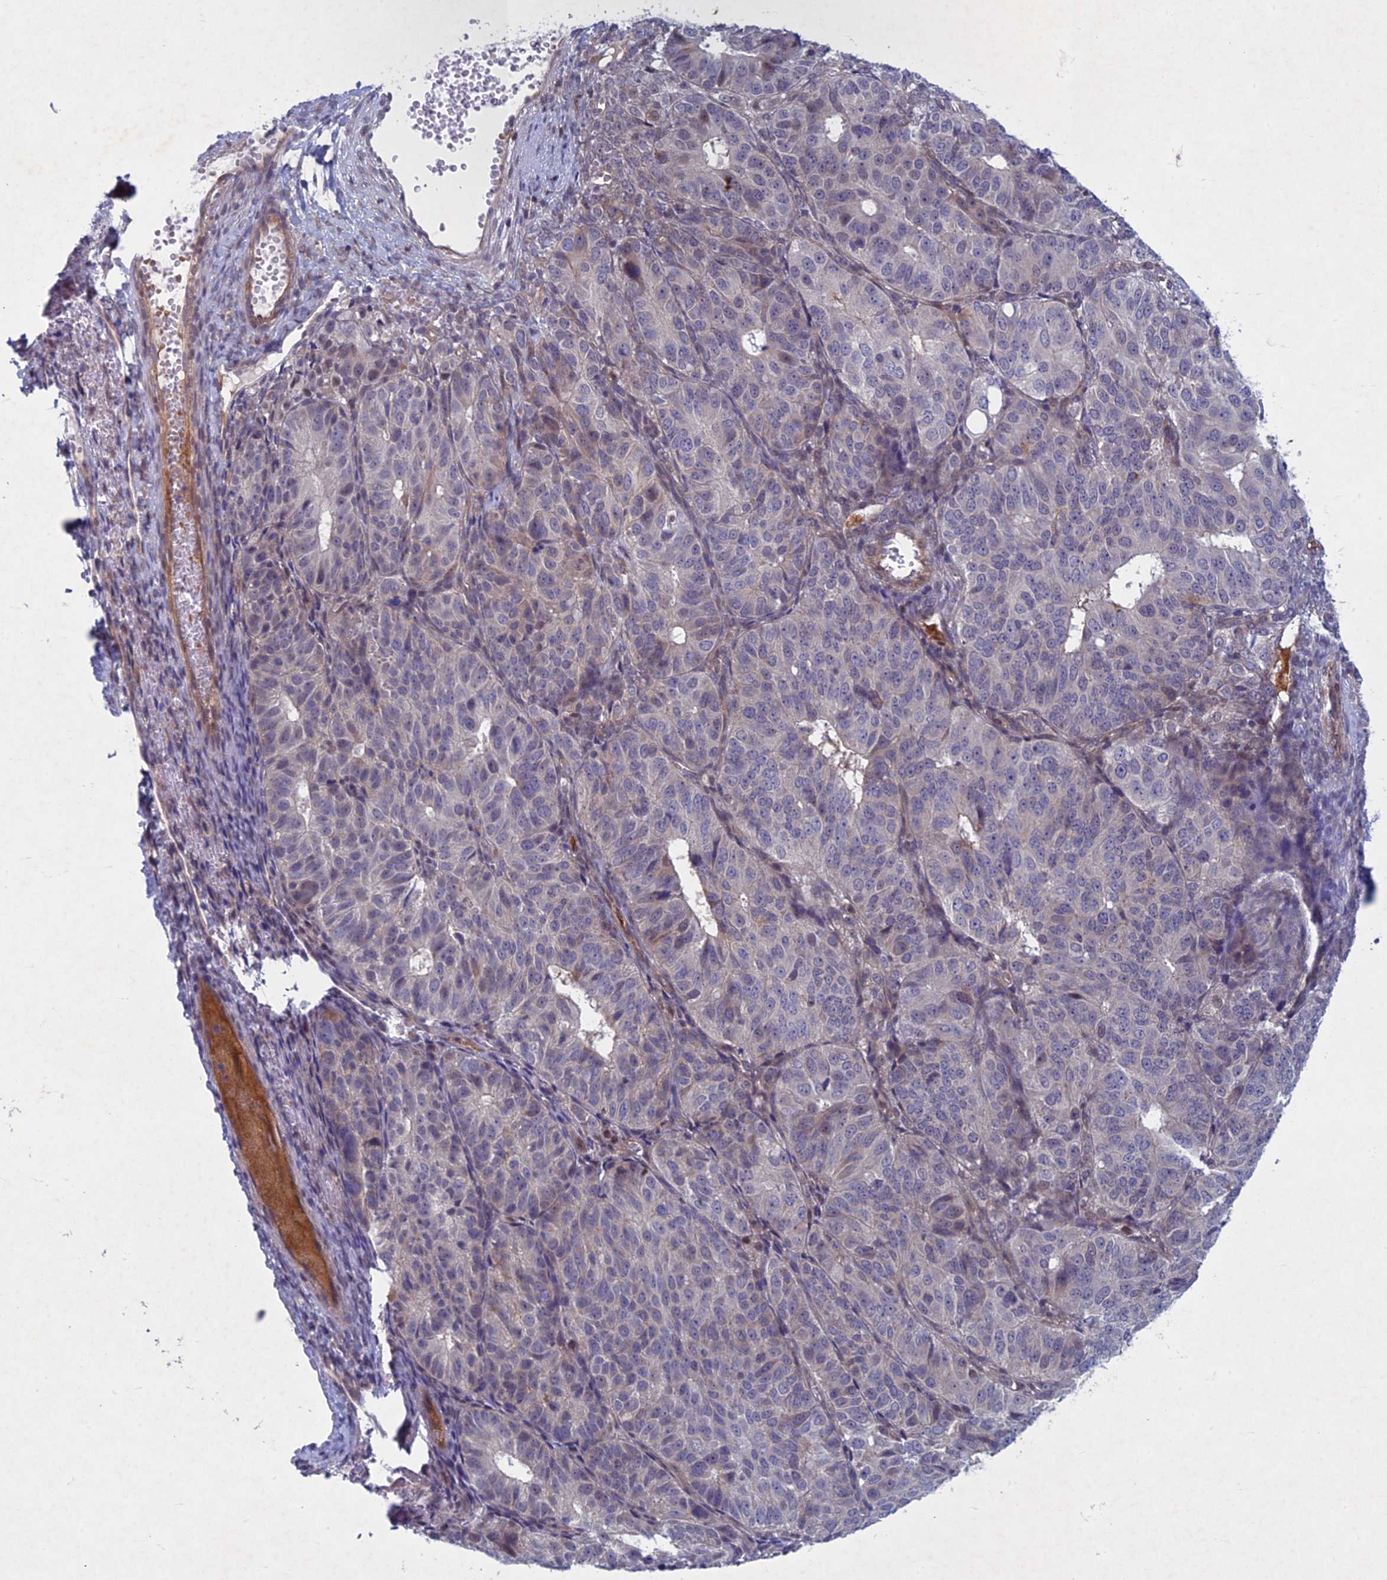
{"staining": {"intensity": "negative", "quantity": "none", "location": "none"}, "tissue": "ovarian cancer", "cell_type": "Tumor cells", "image_type": "cancer", "snomed": [{"axis": "morphology", "description": "Carcinoma, endometroid"}, {"axis": "topography", "description": "Ovary"}], "caption": "This is an immunohistochemistry image of ovarian endometroid carcinoma. There is no expression in tumor cells.", "gene": "PTHLH", "patient": {"sex": "female", "age": 51}}